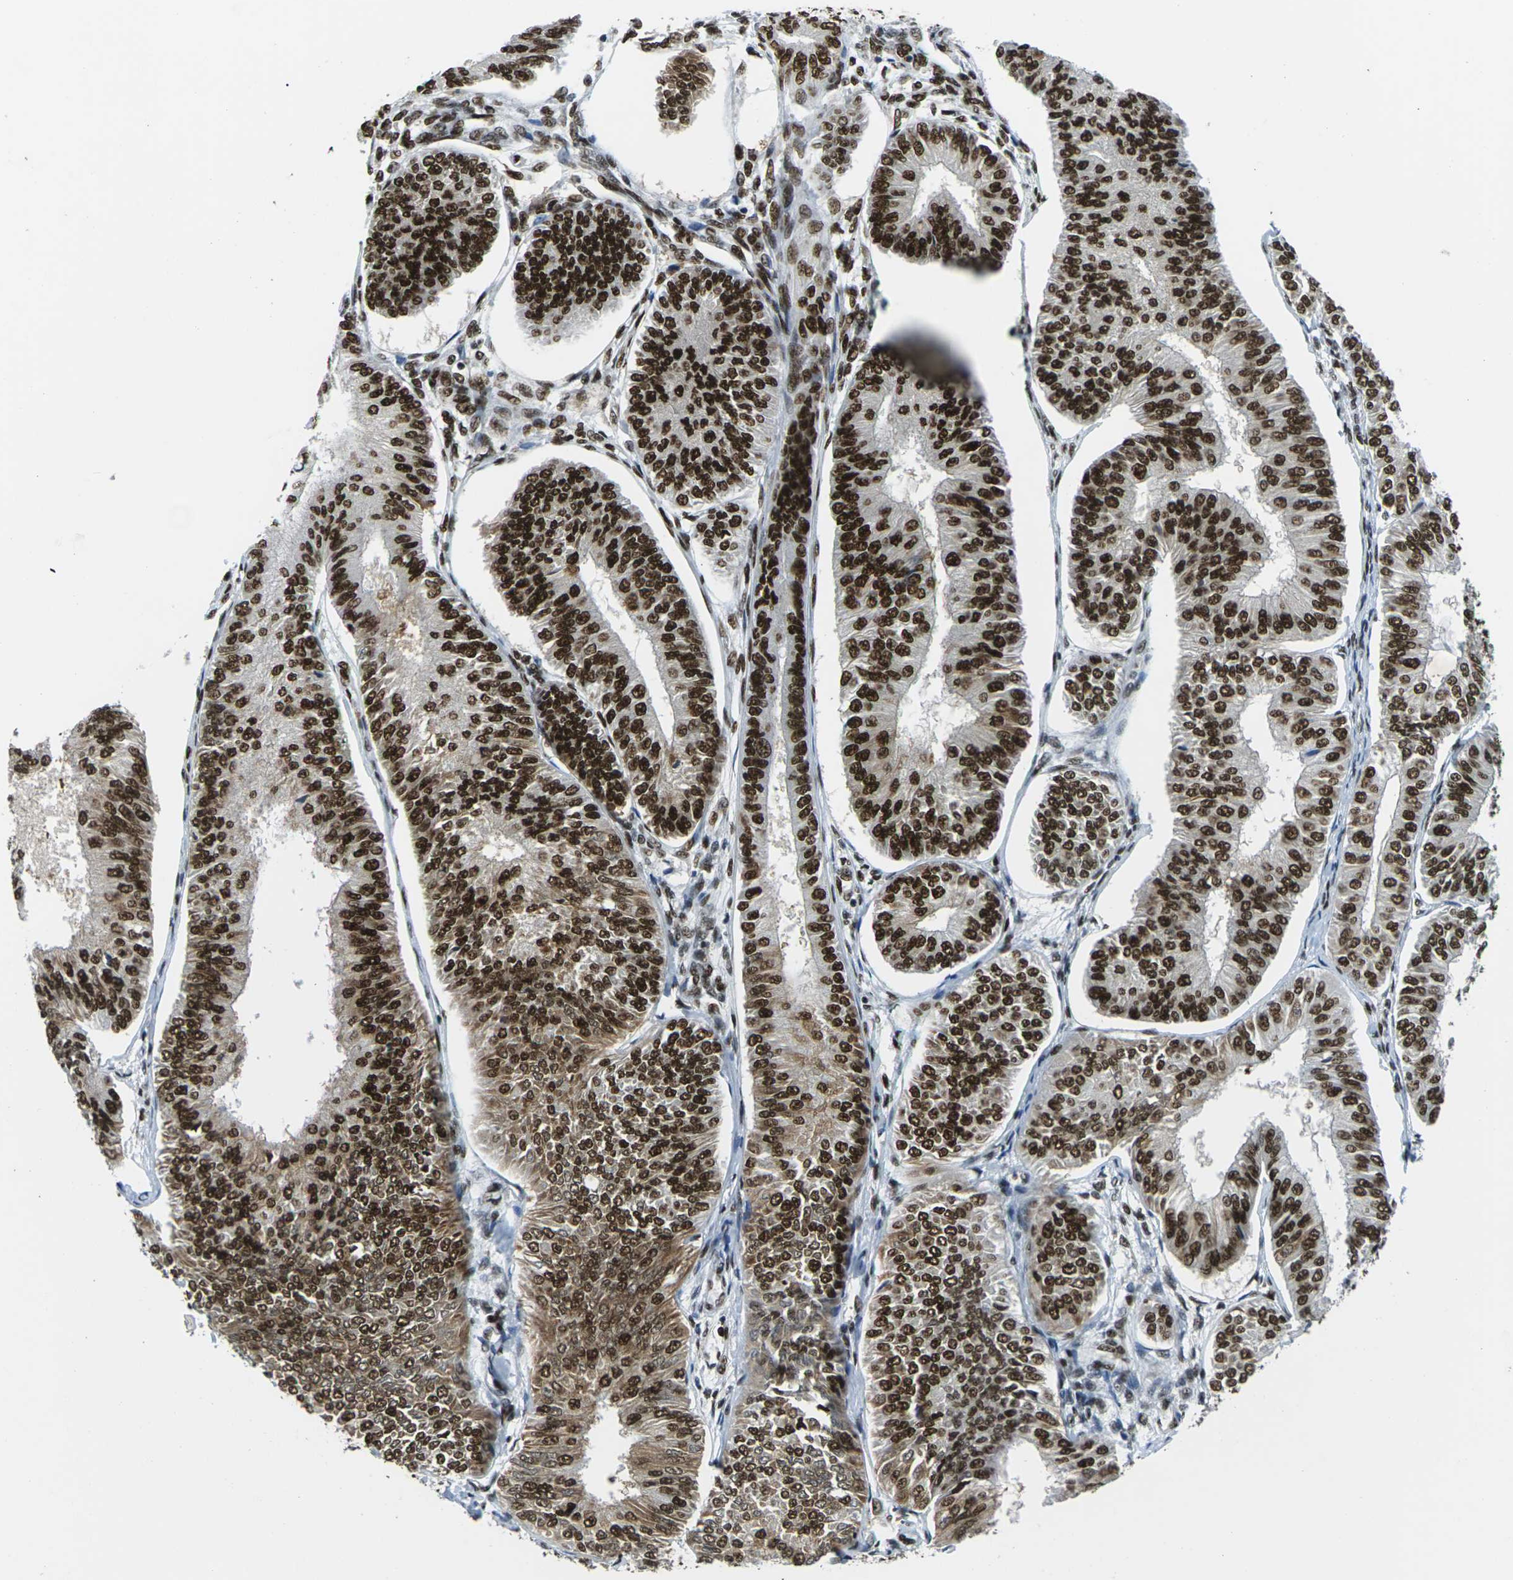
{"staining": {"intensity": "strong", "quantity": ">75%", "location": "nuclear"}, "tissue": "endometrial cancer", "cell_type": "Tumor cells", "image_type": "cancer", "snomed": [{"axis": "morphology", "description": "Adenocarcinoma, NOS"}, {"axis": "topography", "description": "Endometrium"}], "caption": "The immunohistochemical stain shows strong nuclear expression in tumor cells of adenocarcinoma (endometrial) tissue.", "gene": "PSME3", "patient": {"sex": "female", "age": 58}}